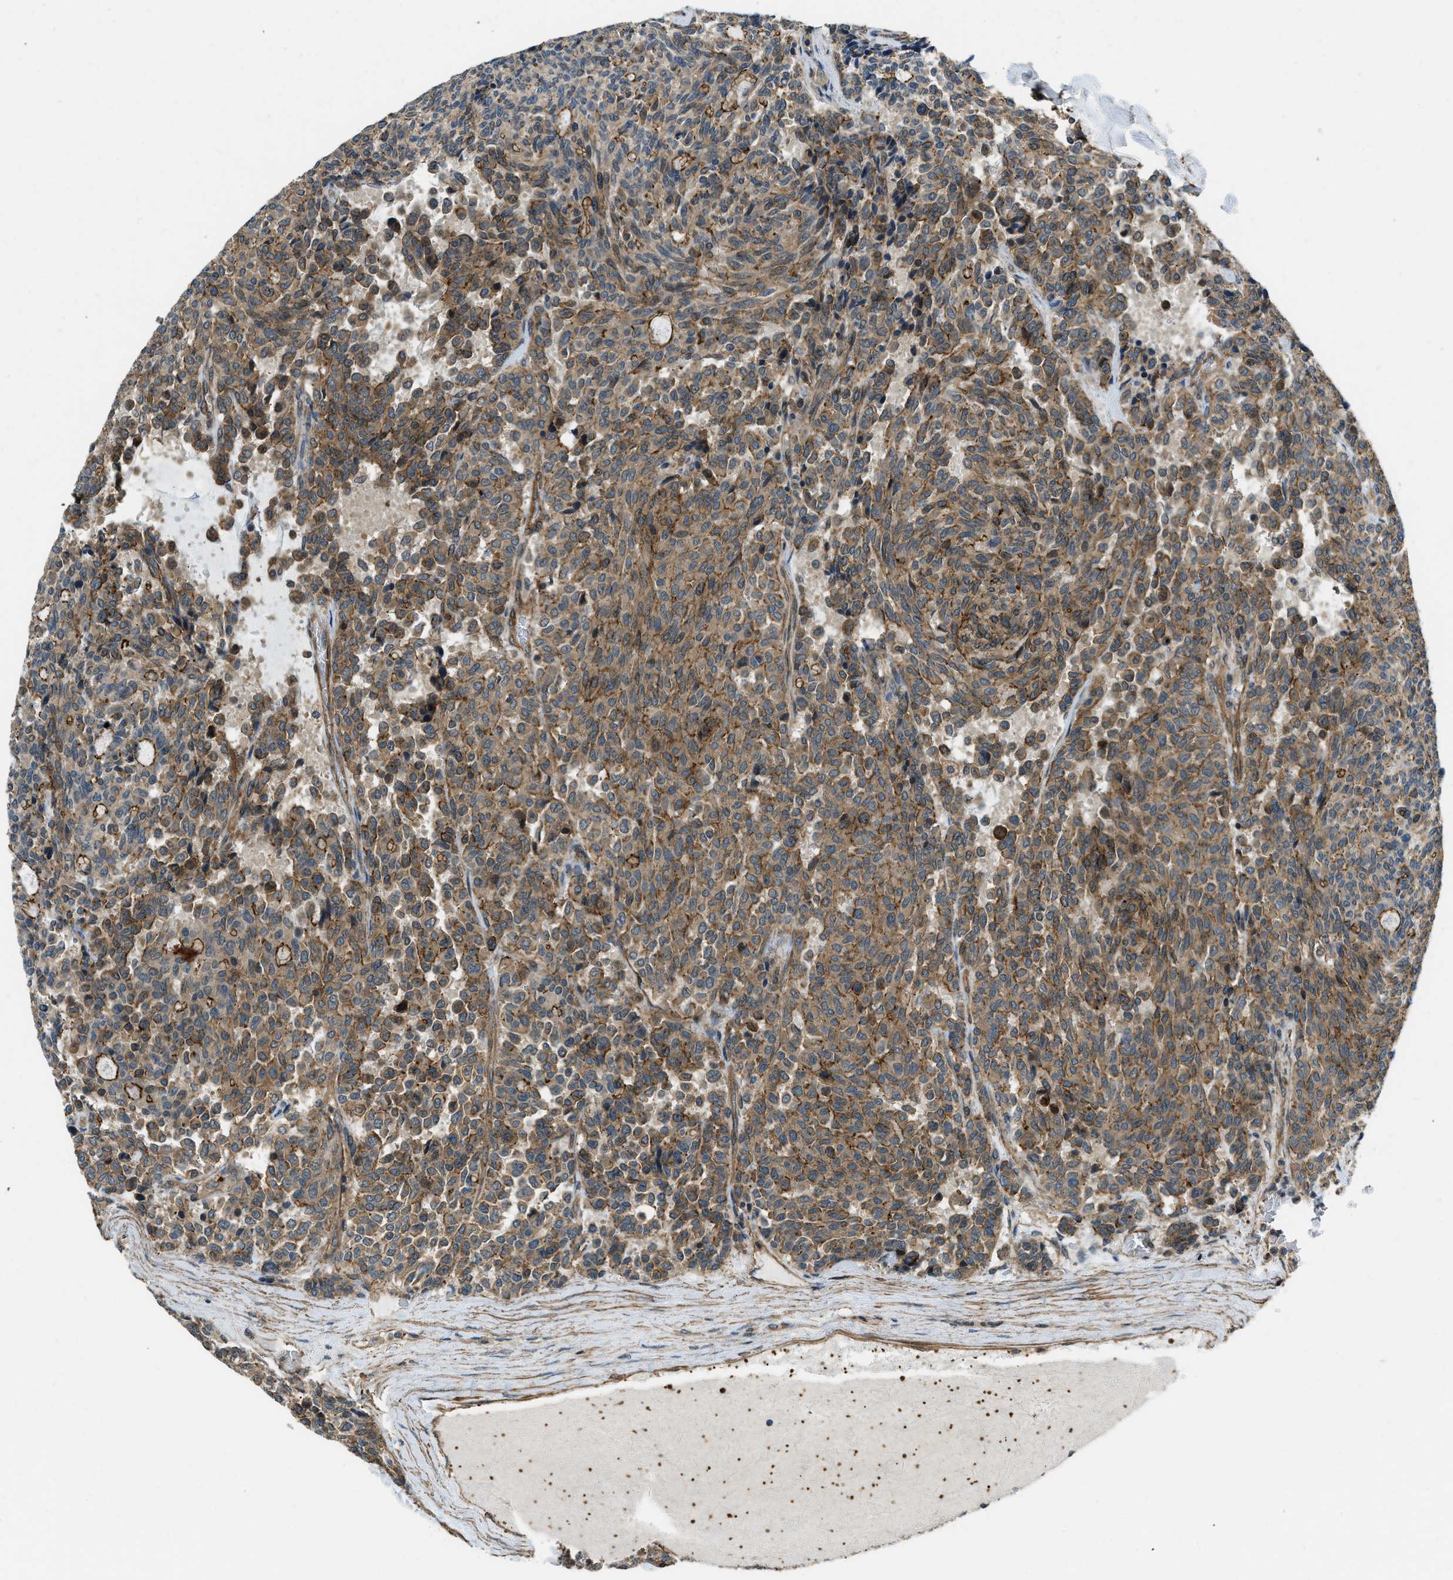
{"staining": {"intensity": "moderate", "quantity": ">75%", "location": "cytoplasmic/membranous"}, "tissue": "carcinoid", "cell_type": "Tumor cells", "image_type": "cancer", "snomed": [{"axis": "morphology", "description": "Carcinoid, malignant, NOS"}, {"axis": "topography", "description": "Pancreas"}], "caption": "This is a micrograph of immunohistochemistry (IHC) staining of carcinoid, which shows moderate staining in the cytoplasmic/membranous of tumor cells.", "gene": "CGN", "patient": {"sex": "female", "age": 54}}